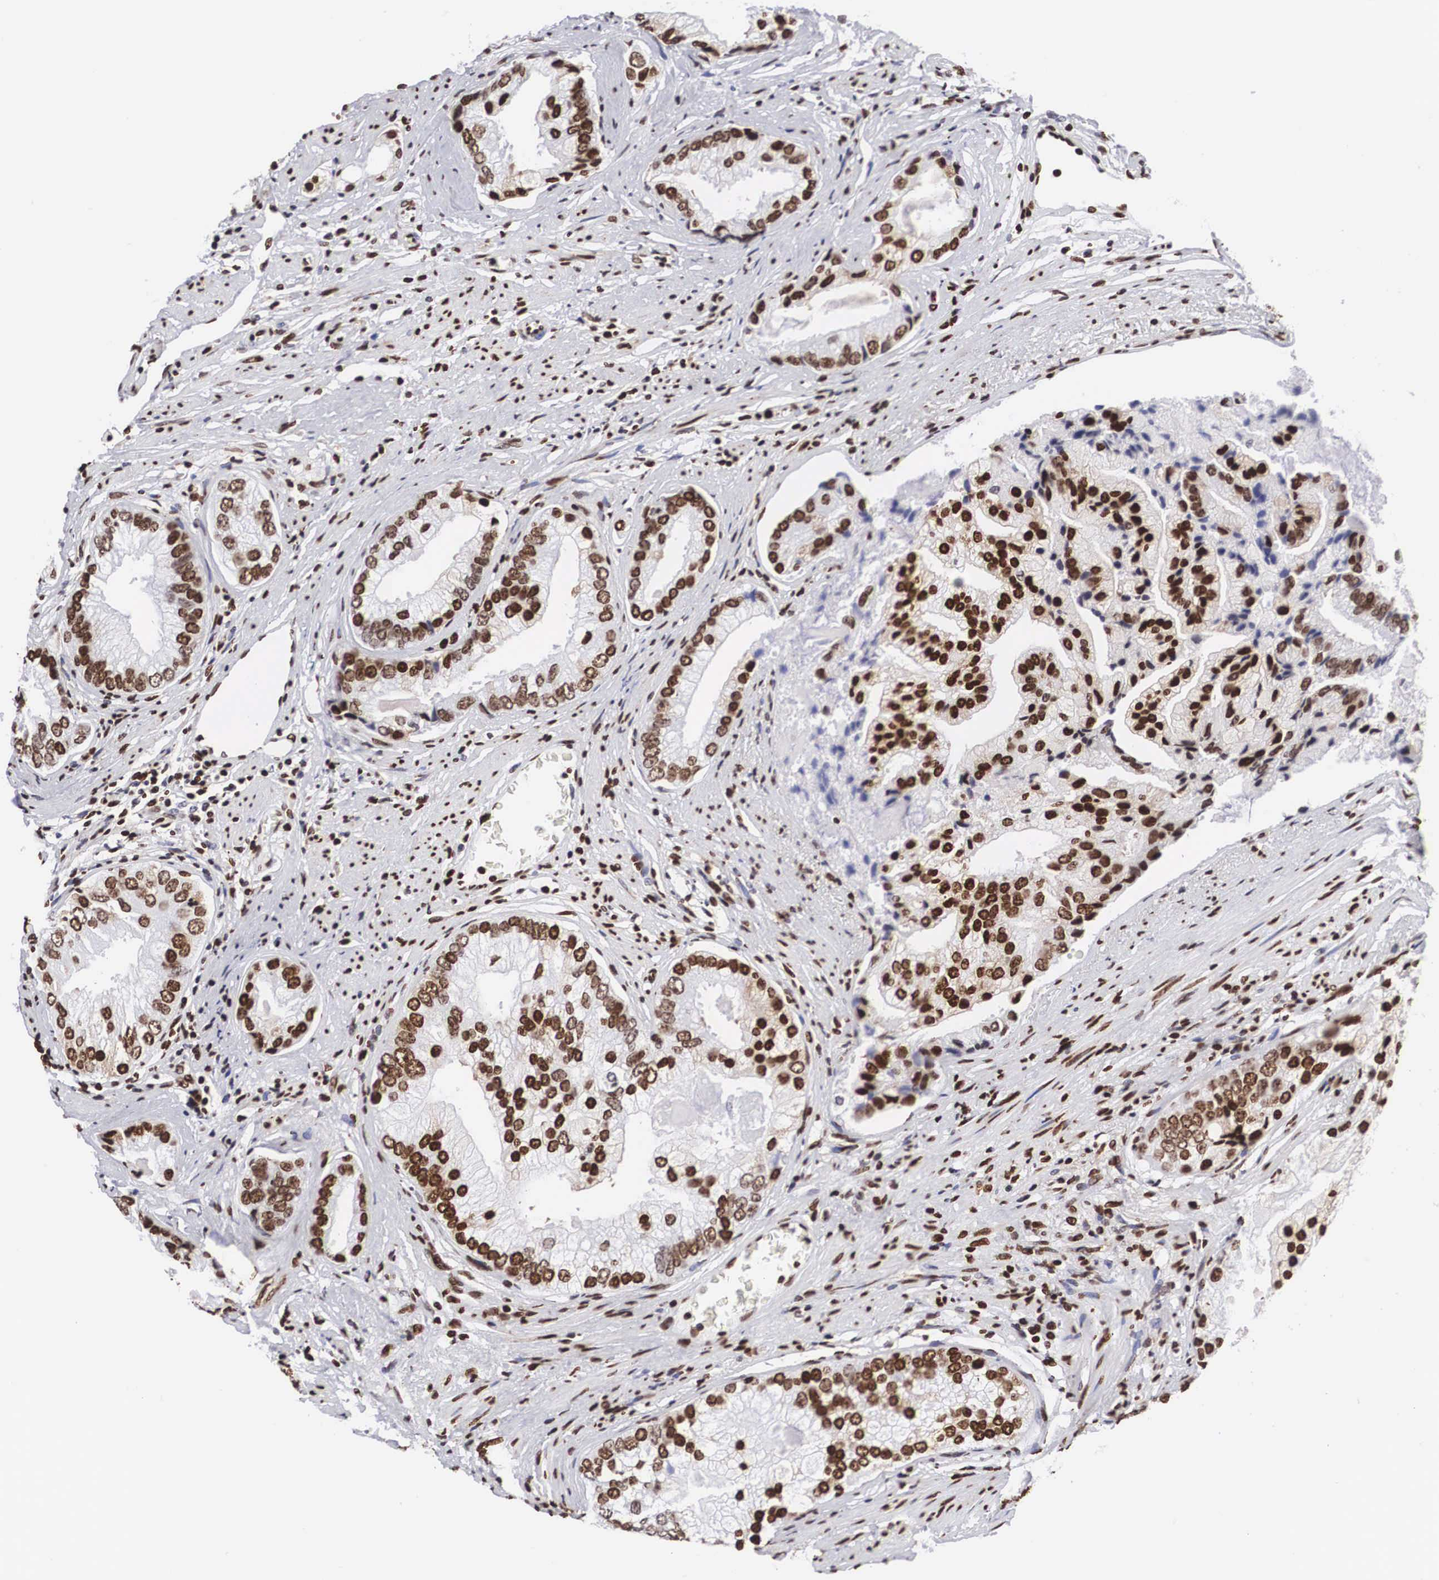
{"staining": {"intensity": "strong", "quantity": ">75%", "location": "nuclear"}, "tissue": "prostate cancer", "cell_type": "Tumor cells", "image_type": "cancer", "snomed": [{"axis": "morphology", "description": "Adenocarcinoma, Low grade"}, {"axis": "topography", "description": "Prostate"}], "caption": "Strong nuclear protein staining is appreciated in approximately >75% of tumor cells in prostate cancer (adenocarcinoma (low-grade)).", "gene": "MECP2", "patient": {"sex": "male", "age": 71}}